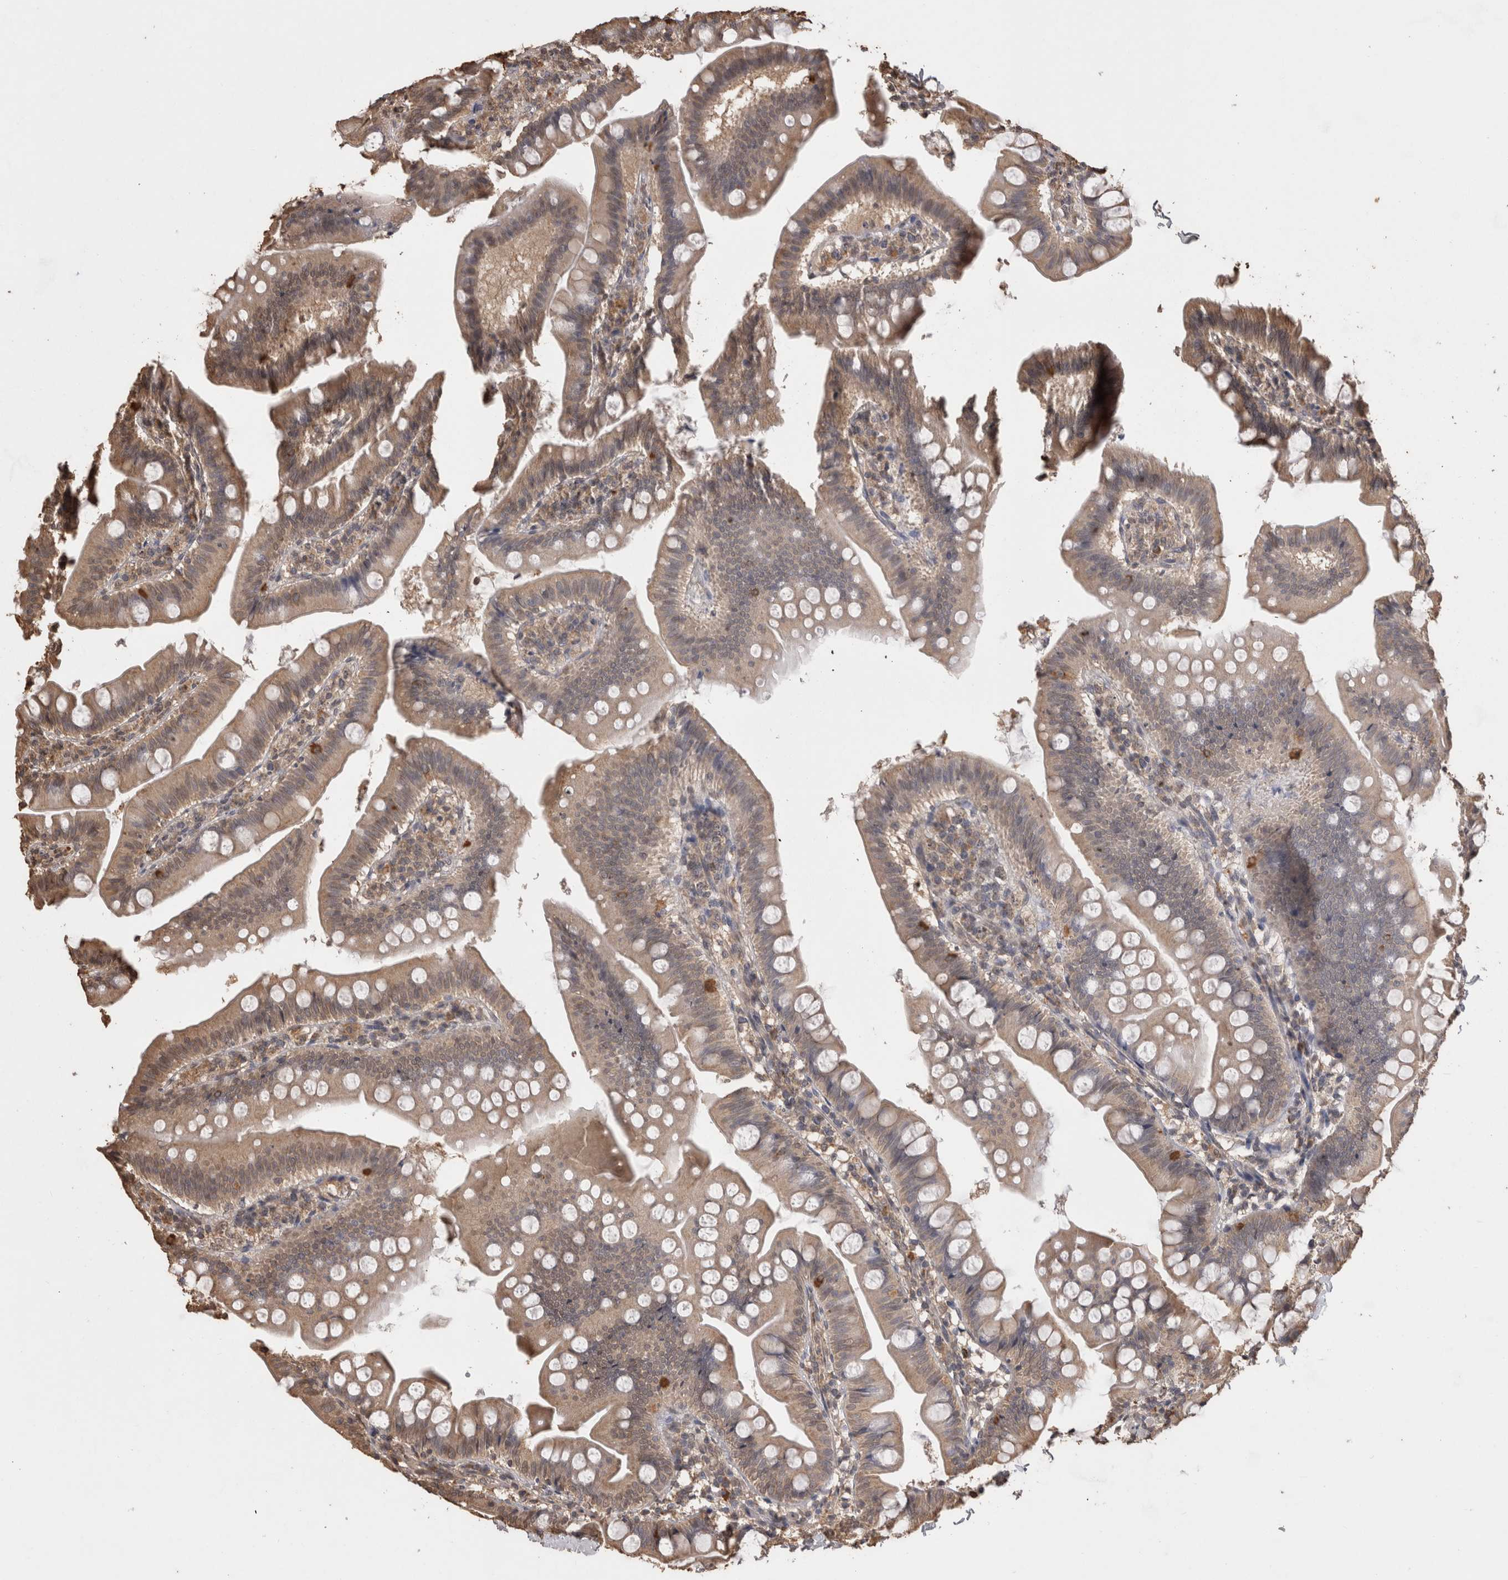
{"staining": {"intensity": "moderate", "quantity": ">75%", "location": "cytoplasmic/membranous"}, "tissue": "small intestine", "cell_type": "Glandular cells", "image_type": "normal", "snomed": [{"axis": "morphology", "description": "Normal tissue, NOS"}, {"axis": "topography", "description": "Small intestine"}], "caption": "Immunohistochemistry of unremarkable human small intestine displays medium levels of moderate cytoplasmic/membranous staining in about >75% of glandular cells.", "gene": "SOCS5", "patient": {"sex": "male", "age": 7}}